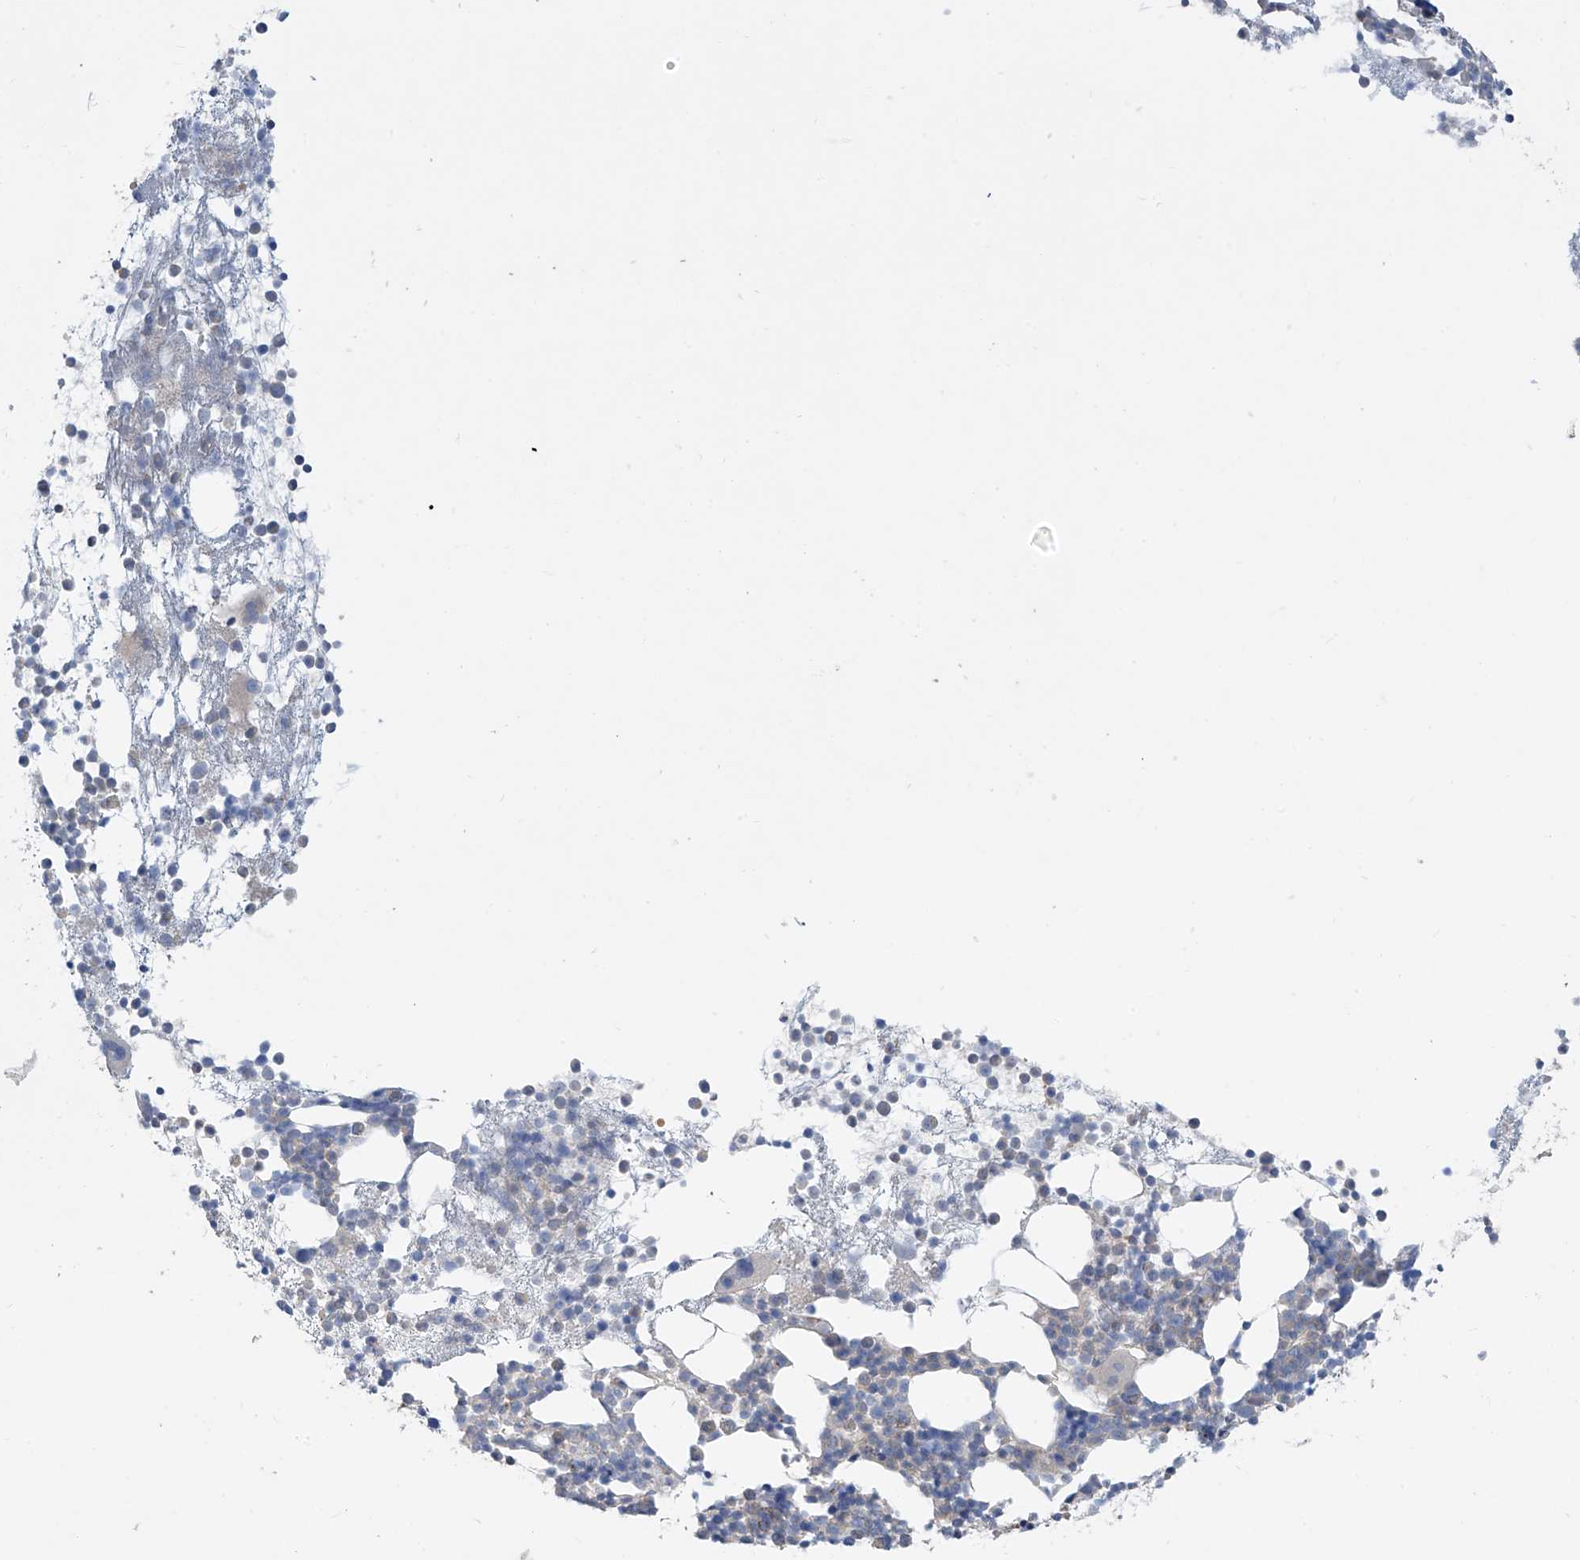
{"staining": {"intensity": "moderate", "quantity": "<25%", "location": "cytoplasmic/membranous"}, "tissue": "bone marrow", "cell_type": "Hematopoietic cells", "image_type": "normal", "snomed": [{"axis": "morphology", "description": "Normal tissue, NOS"}, {"axis": "topography", "description": "Bone marrow"}], "caption": "A high-resolution micrograph shows IHC staining of unremarkable bone marrow, which shows moderate cytoplasmic/membranous expression in about <25% of hematopoietic cells.", "gene": "DGKQ", "patient": {"sex": "female", "age": 57}}